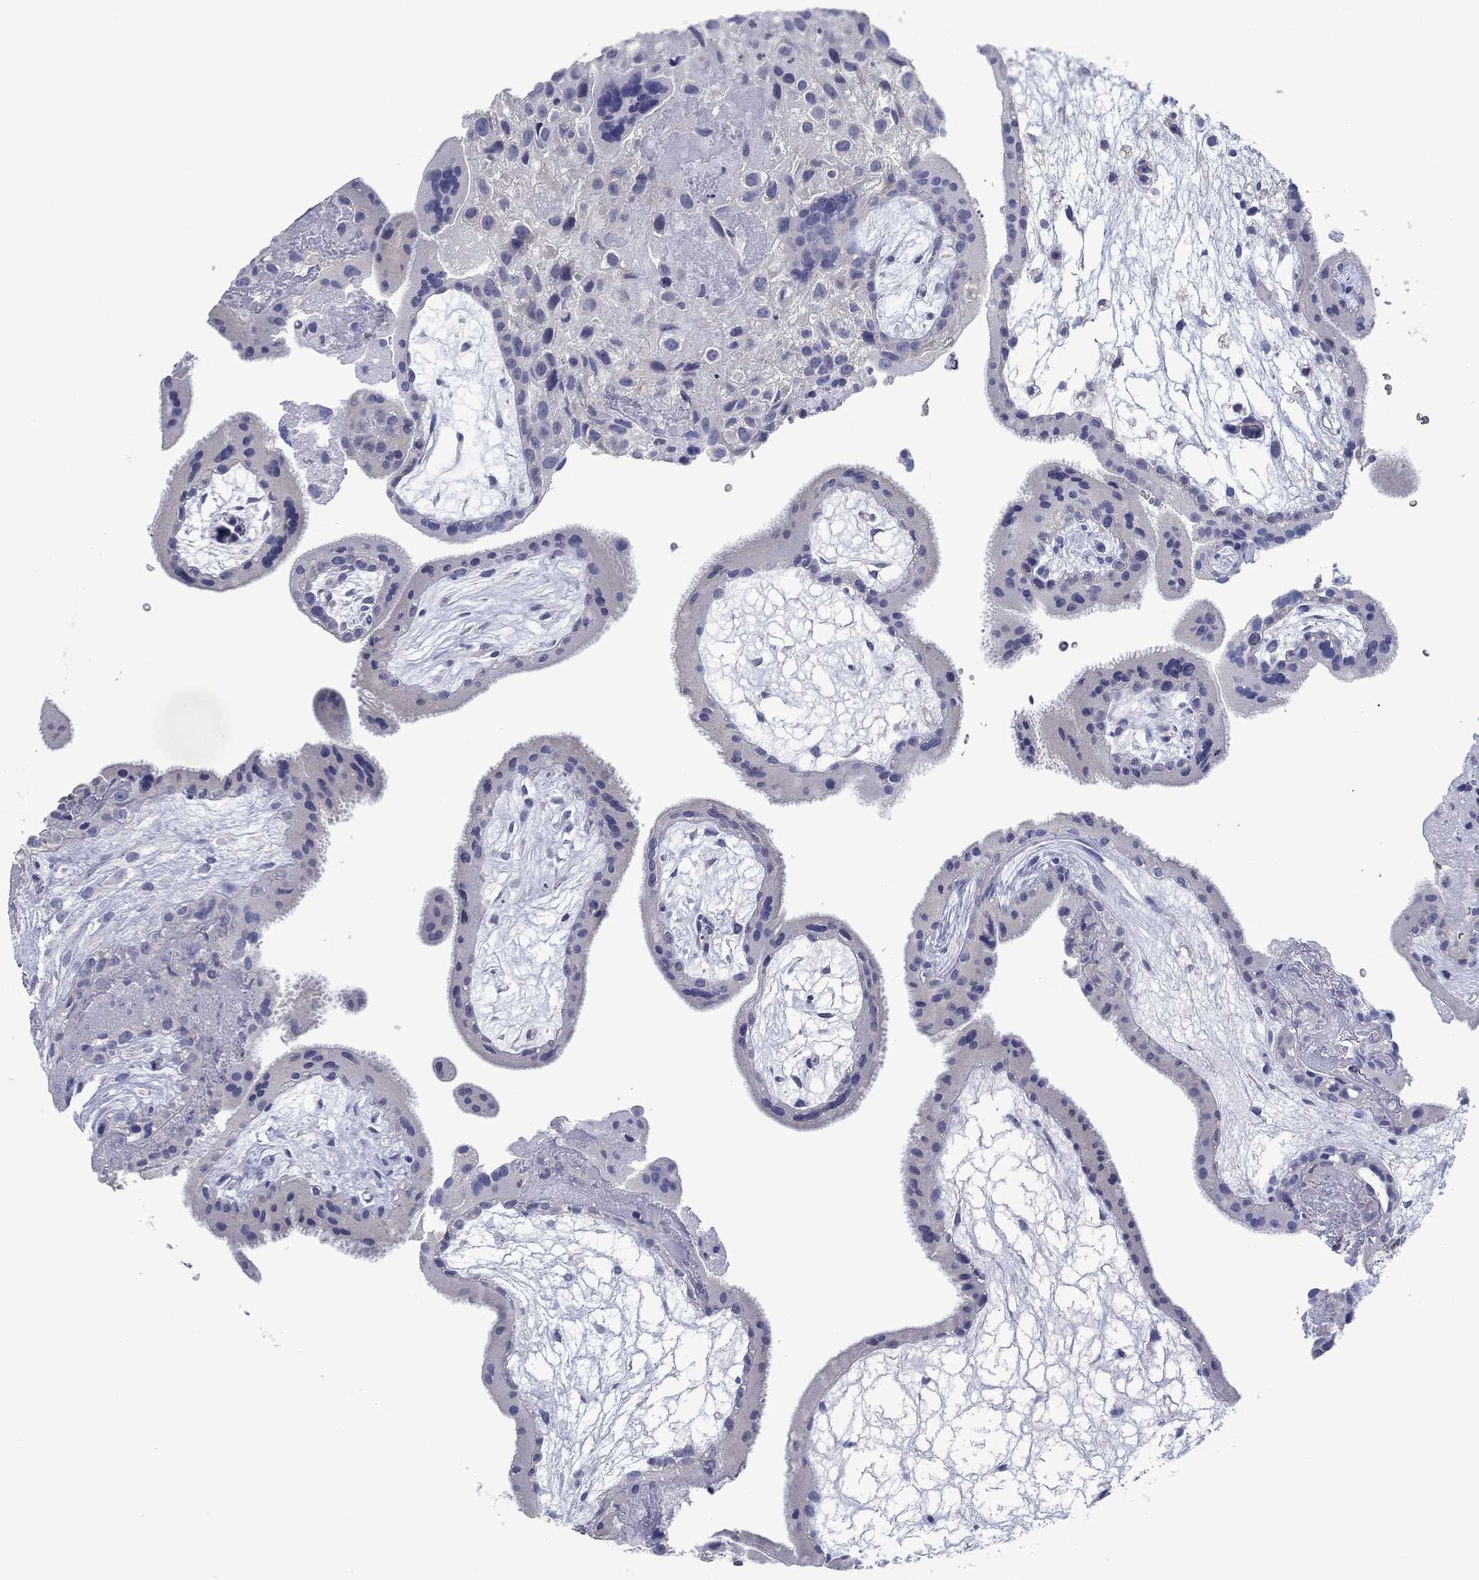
{"staining": {"intensity": "negative", "quantity": "none", "location": "none"}, "tissue": "placenta", "cell_type": "Decidual cells", "image_type": "normal", "snomed": [{"axis": "morphology", "description": "Normal tissue, NOS"}, {"axis": "topography", "description": "Placenta"}], "caption": "Immunohistochemistry of normal human placenta shows no positivity in decidual cells.", "gene": "FER1L6", "patient": {"sex": "female", "age": 19}}